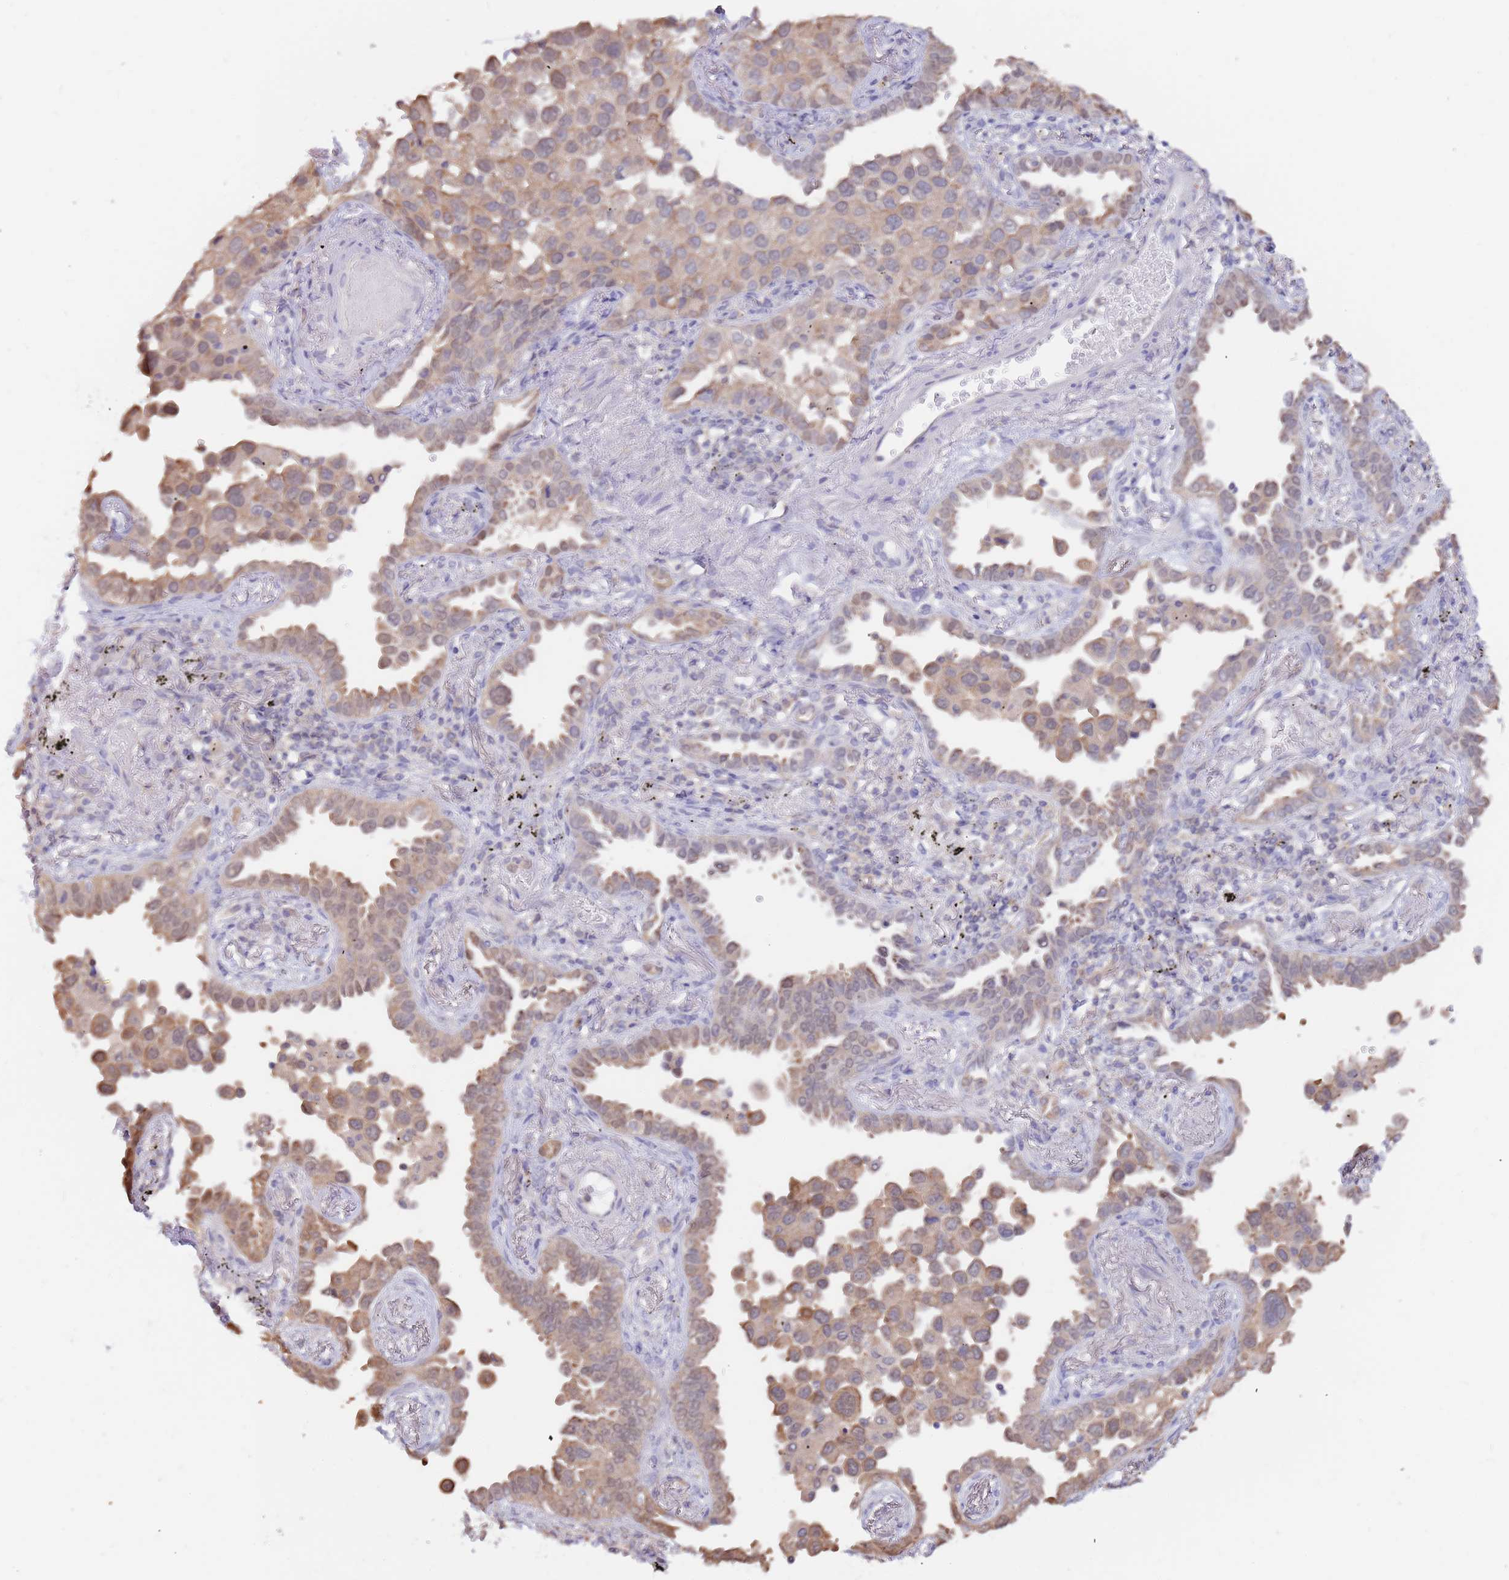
{"staining": {"intensity": "moderate", "quantity": ">75%", "location": "cytoplasmic/membranous"}, "tissue": "lung cancer", "cell_type": "Tumor cells", "image_type": "cancer", "snomed": [{"axis": "morphology", "description": "Adenocarcinoma, NOS"}, {"axis": "topography", "description": "Lung"}], "caption": "Moderate cytoplasmic/membranous positivity for a protein is present in about >75% of tumor cells of lung cancer using IHC.", "gene": "AP5S1", "patient": {"sex": "male", "age": 67}}